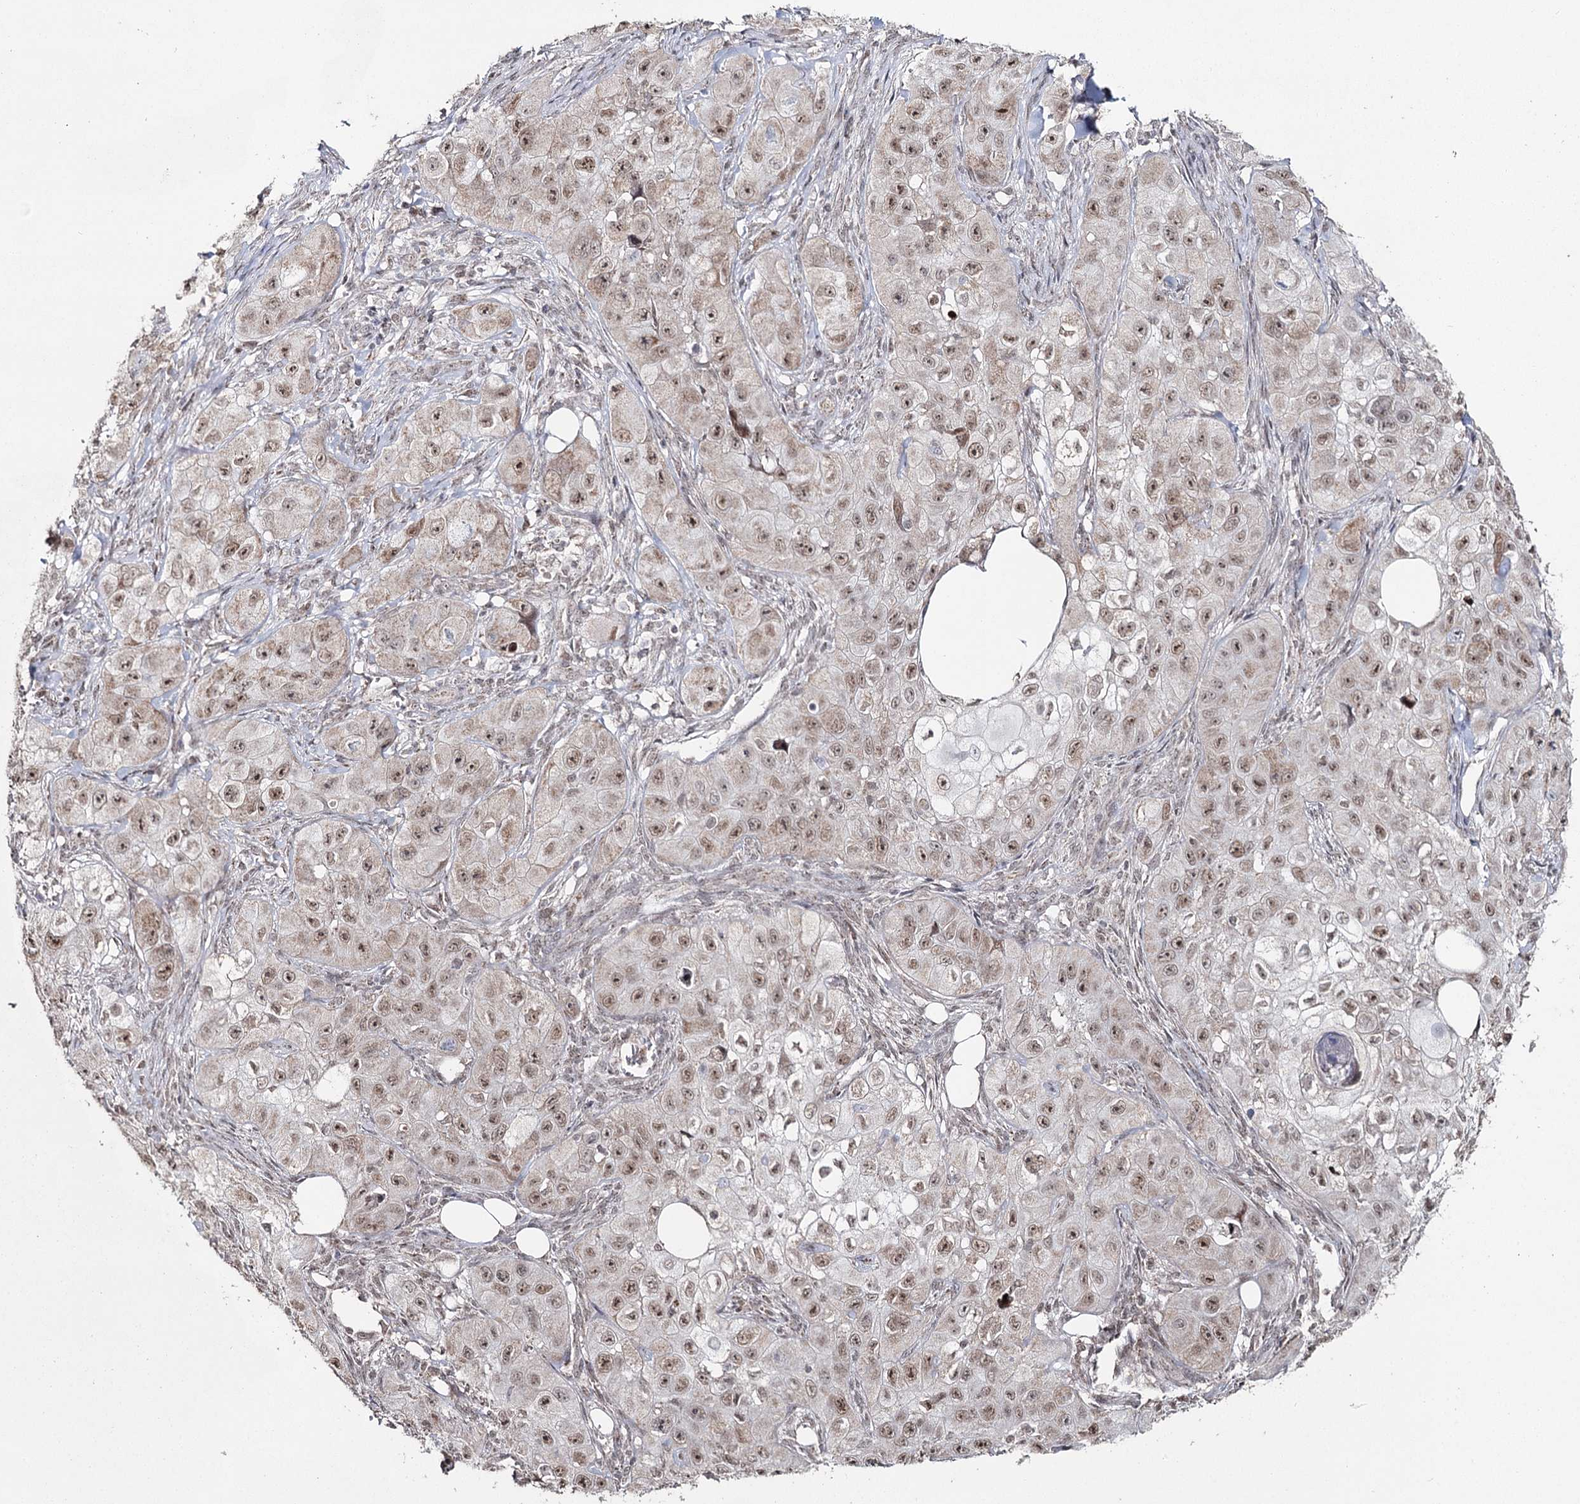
{"staining": {"intensity": "moderate", "quantity": ">75%", "location": "nuclear"}, "tissue": "skin cancer", "cell_type": "Tumor cells", "image_type": "cancer", "snomed": [{"axis": "morphology", "description": "Squamous cell carcinoma, NOS"}, {"axis": "topography", "description": "Skin"}, {"axis": "topography", "description": "Subcutis"}], "caption": "Immunohistochemical staining of human skin squamous cell carcinoma reveals medium levels of moderate nuclear expression in approximately >75% of tumor cells.", "gene": "PDHX", "patient": {"sex": "male", "age": 73}}